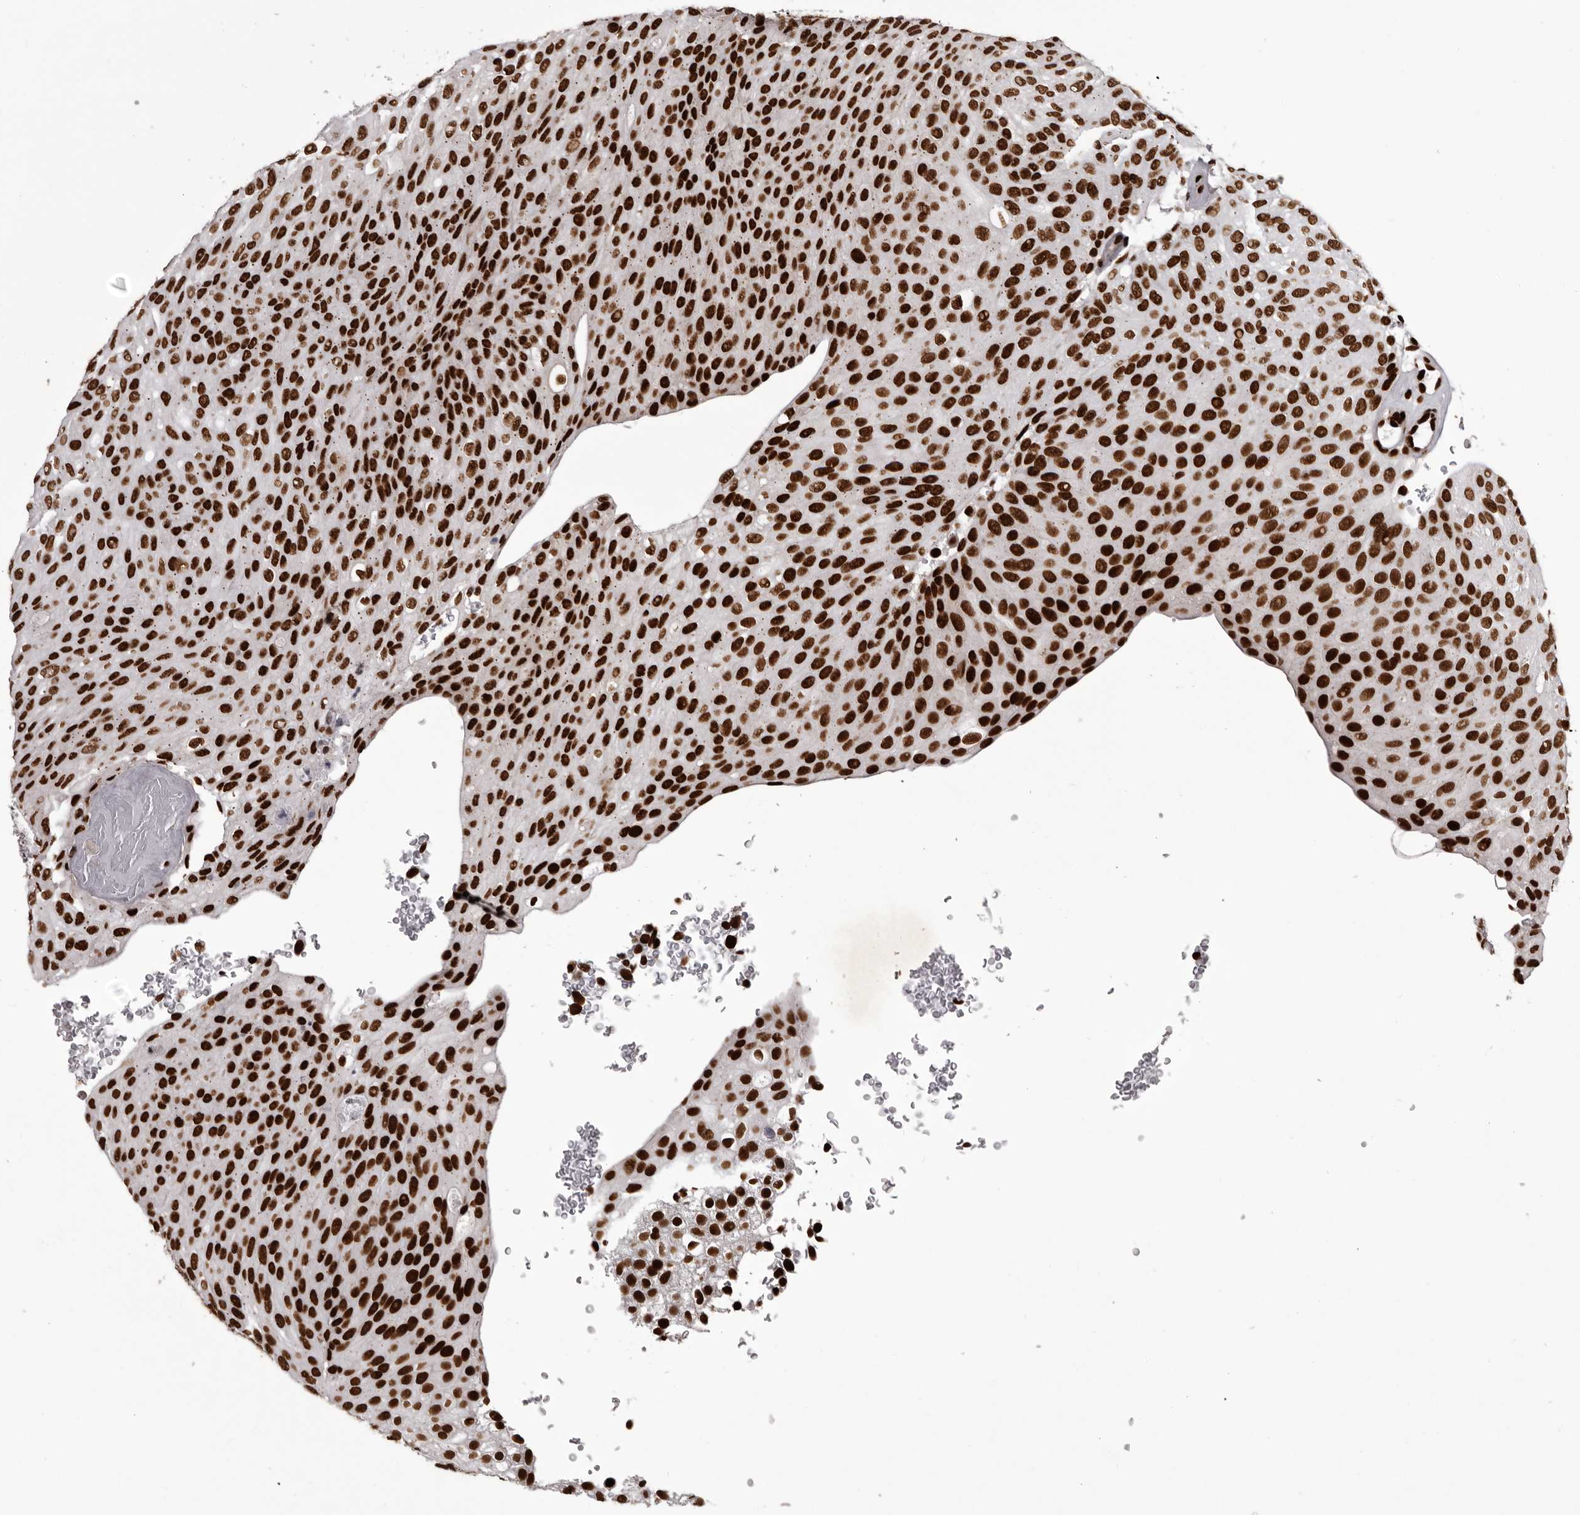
{"staining": {"intensity": "strong", "quantity": ">75%", "location": "nuclear"}, "tissue": "urothelial cancer", "cell_type": "Tumor cells", "image_type": "cancer", "snomed": [{"axis": "morphology", "description": "Urothelial carcinoma, Low grade"}, {"axis": "topography", "description": "Urinary bladder"}], "caption": "Immunohistochemistry (DAB (3,3'-diaminobenzidine)) staining of urothelial cancer demonstrates strong nuclear protein expression in approximately >75% of tumor cells.", "gene": "NUMA1", "patient": {"sex": "male", "age": 78}}